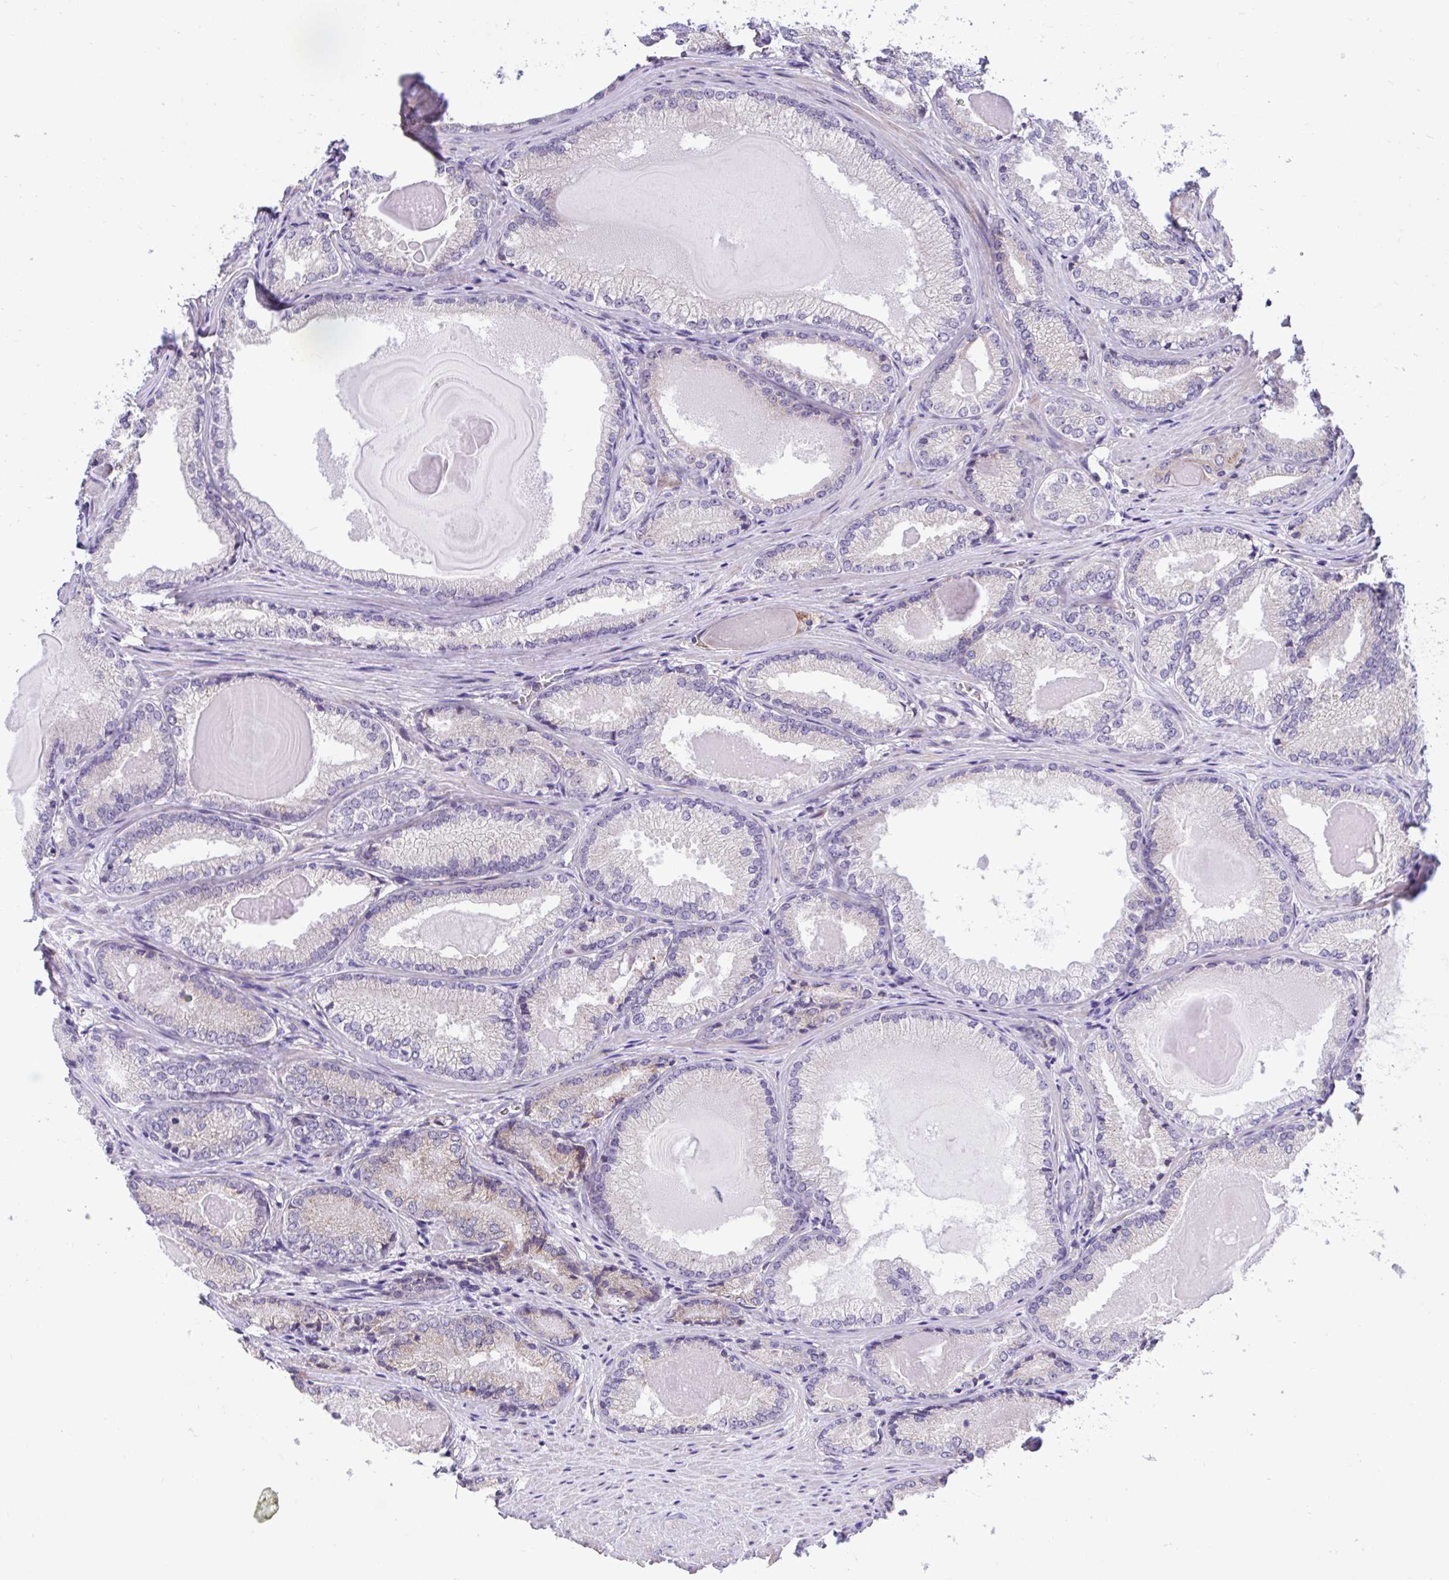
{"staining": {"intensity": "negative", "quantity": "none", "location": "none"}, "tissue": "prostate cancer", "cell_type": "Tumor cells", "image_type": "cancer", "snomed": [{"axis": "morphology", "description": "Adenocarcinoma, NOS"}, {"axis": "morphology", "description": "Adenocarcinoma, Low grade"}, {"axis": "topography", "description": "Prostate"}], "caption": "There is no significant expression in tumor cells of adenocarcinoma (low-grade) (prostate). (DAB (3,3'-diaminobenzidine) IHC, high magnification).", "gene": "XAF1", "patient": {"sex": "male", "age": 68}}